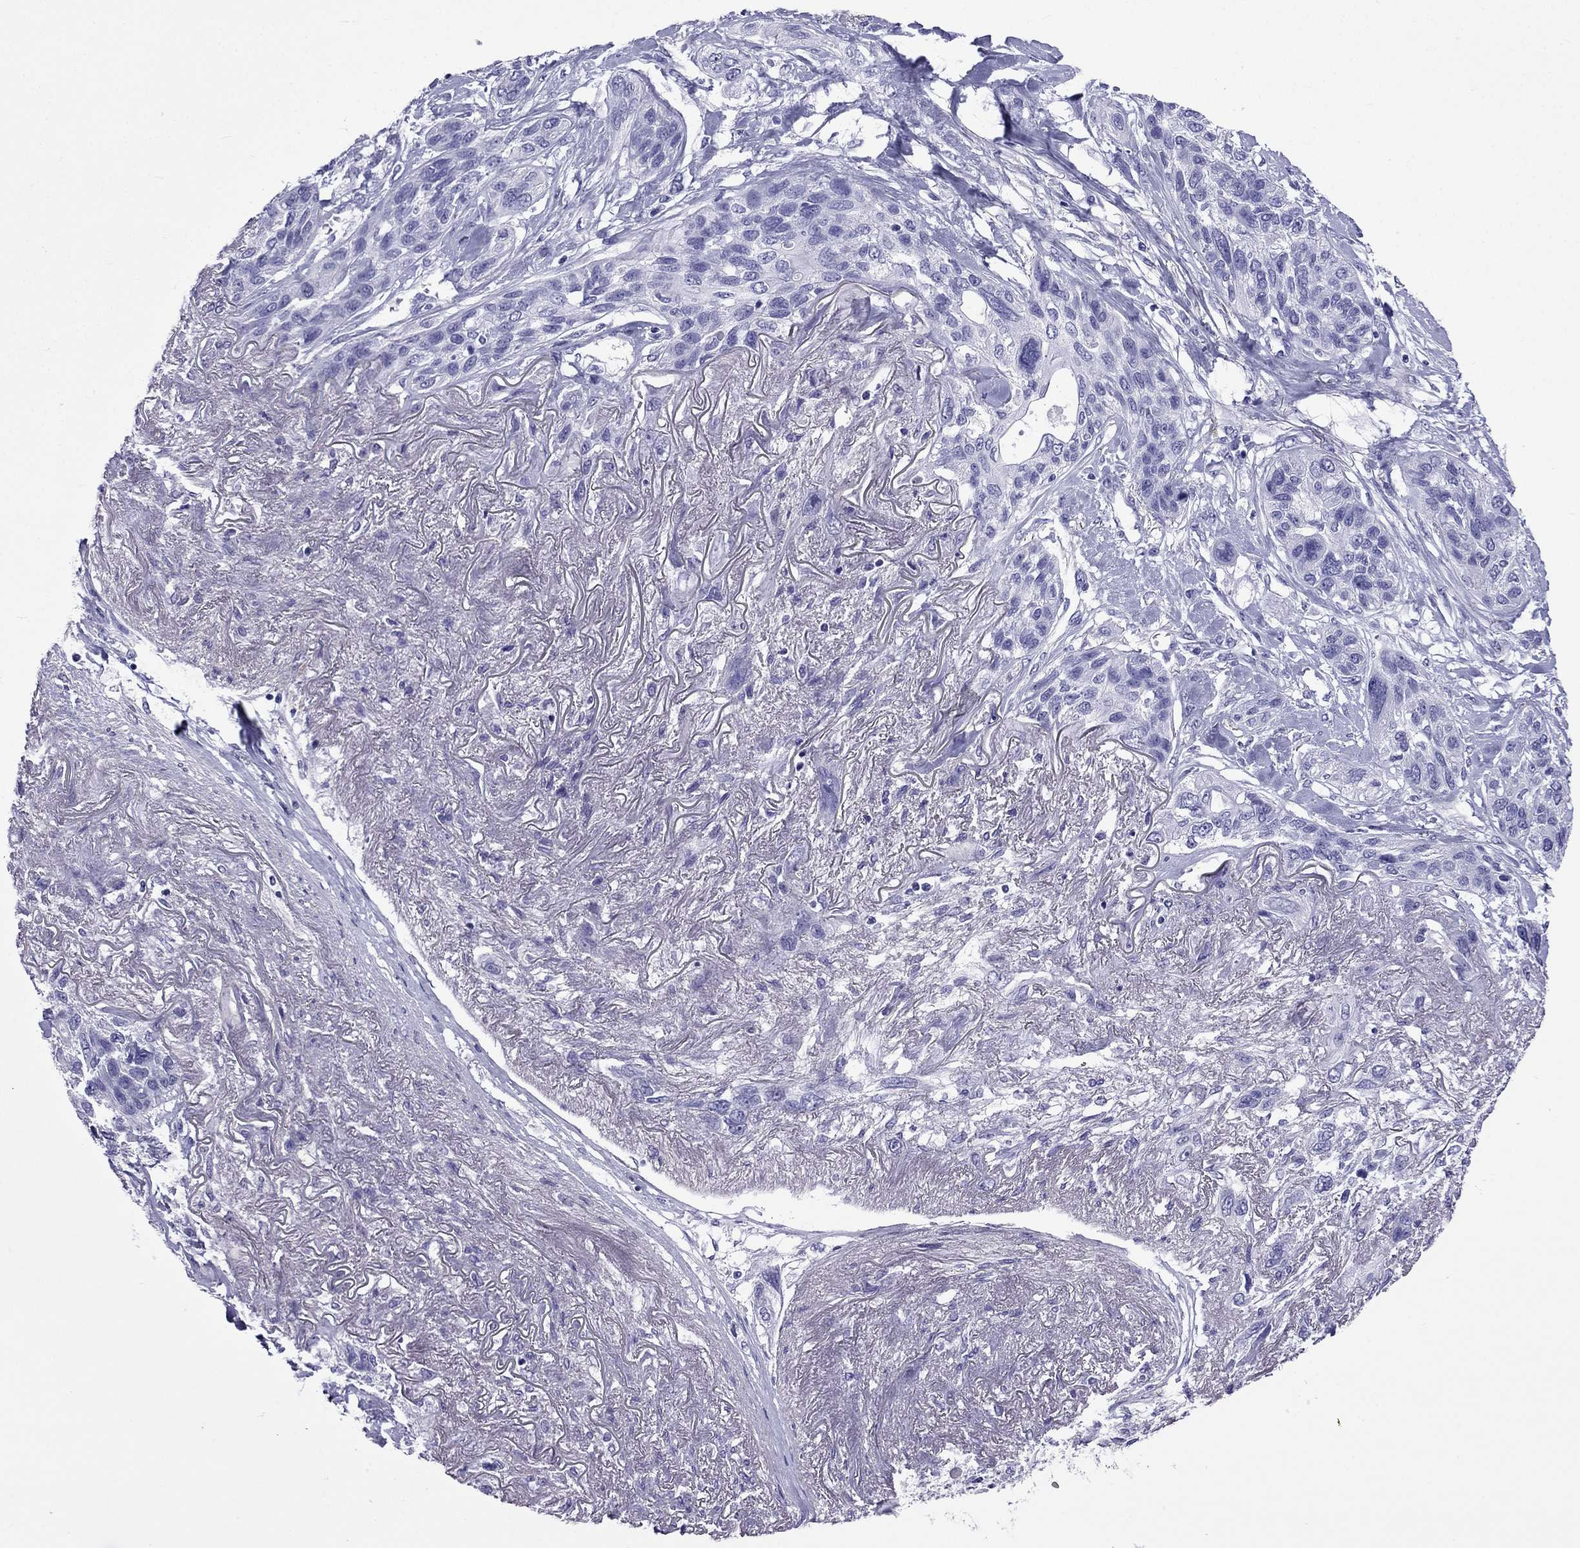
{"staining": {"intensity": "negative", "quantity": "none", "location": "none"}, "tissue": "lung cancer", "cell_type": "Tumor cells", "image_type": "cancer", "snomed": [{"axis": "morphology", "description": "Squamous cell carcinoma, NOS"}, {"axis": "topography", "description": "Lung"}], "caption": "The histopathology image exhibits no significant expression in tumor cells of lung cancer. Brightfield microscopy of immunohistochemistry stained with DAB (3,3'-diaminobenzidine) (brown) and hematoxylin (blue), captured at high magnification.", "gene": "ARR3", "patient": {"sex": "female", "age": 70}}